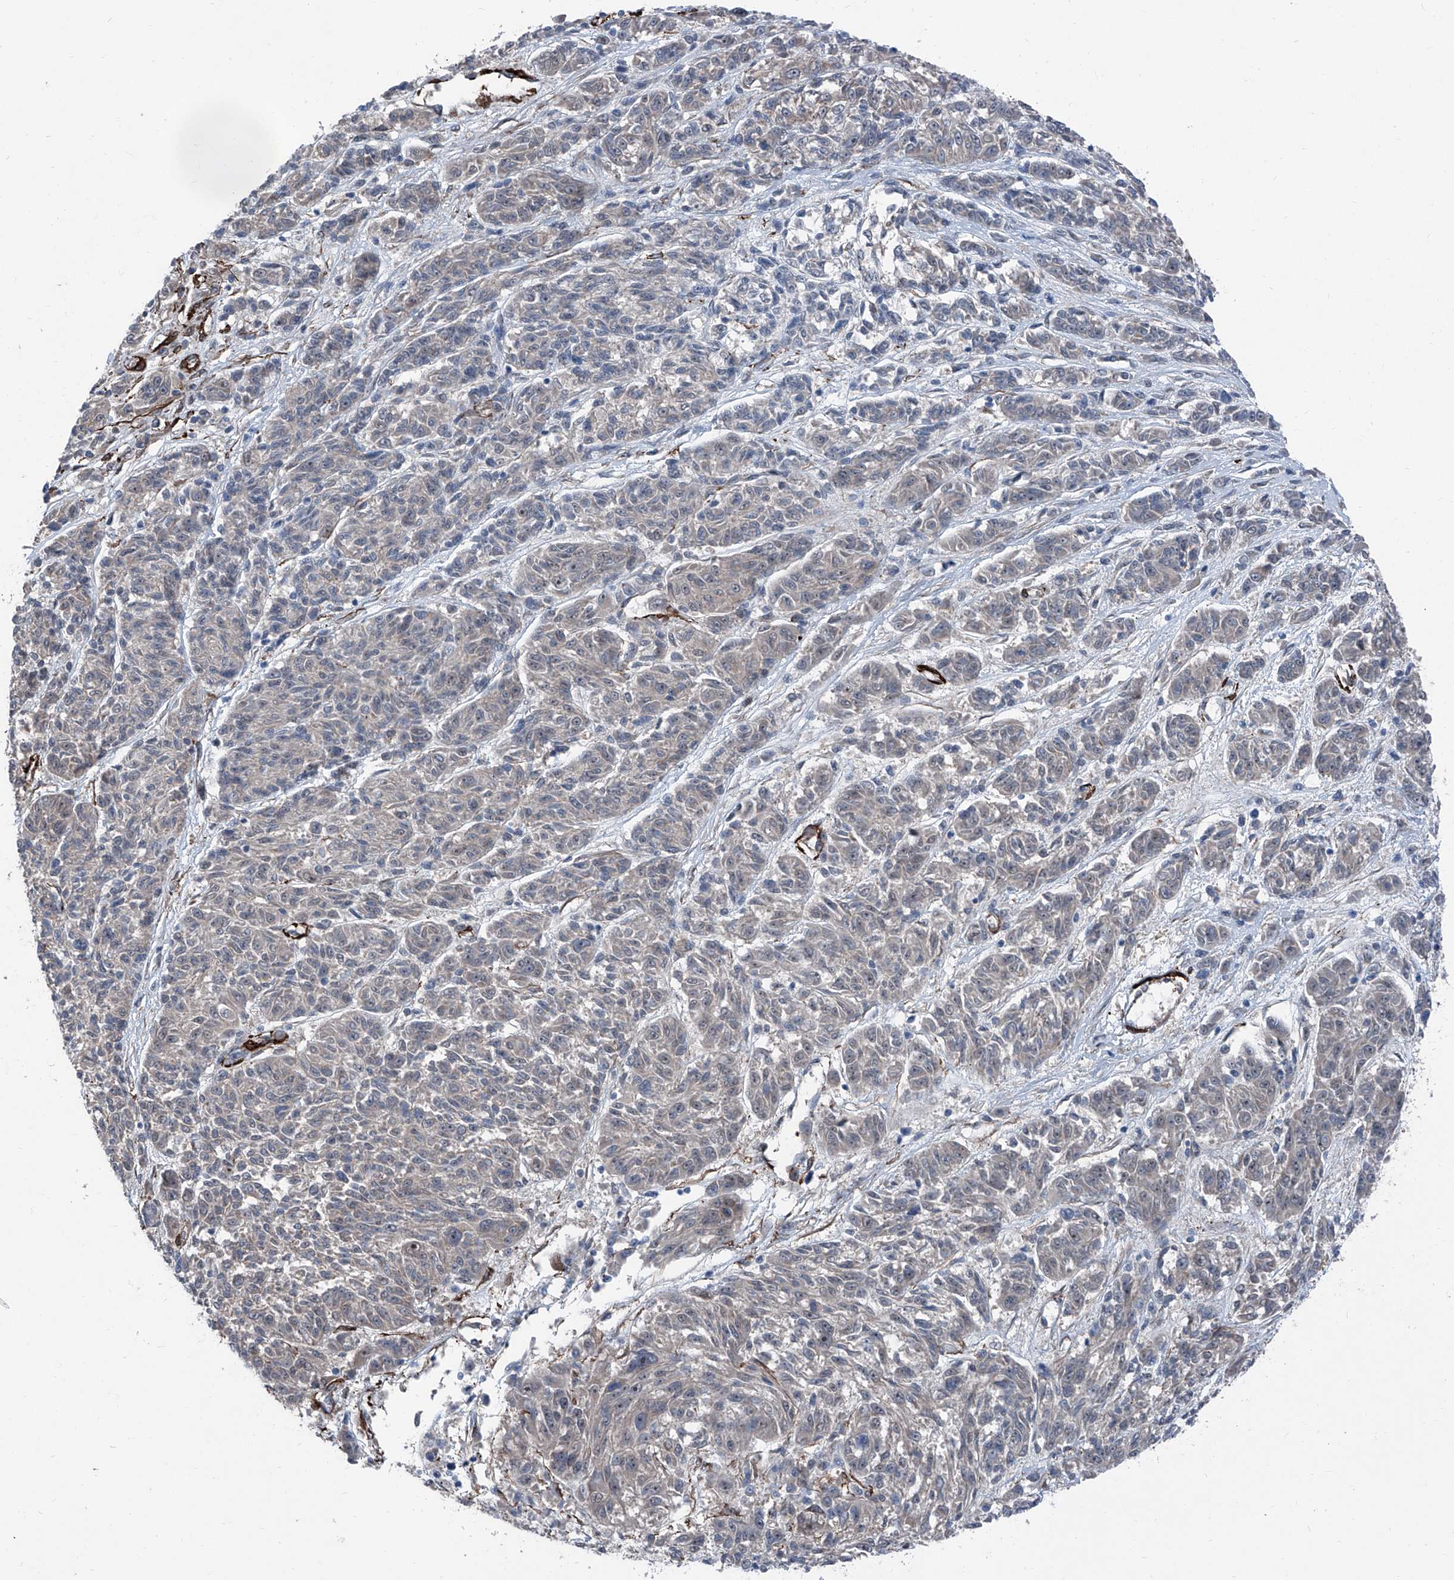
{"staining": {"intensity": "negative", "quantity": "none", "location": "none"}, "tissue": "melanoma", "cell_type": "Tumor cells", "image_type": "cancer", "snomed": [{"axis": "morphology", "description": "Malignant melanoma, NOS"}, {"axis": "topography", "description": "Skin"}], "caption": "Protein analysis of melanoma exhibits no significant expression in tumor cells.", "gene": "COA7", "patient": {"sex": "male", "age": 53}}